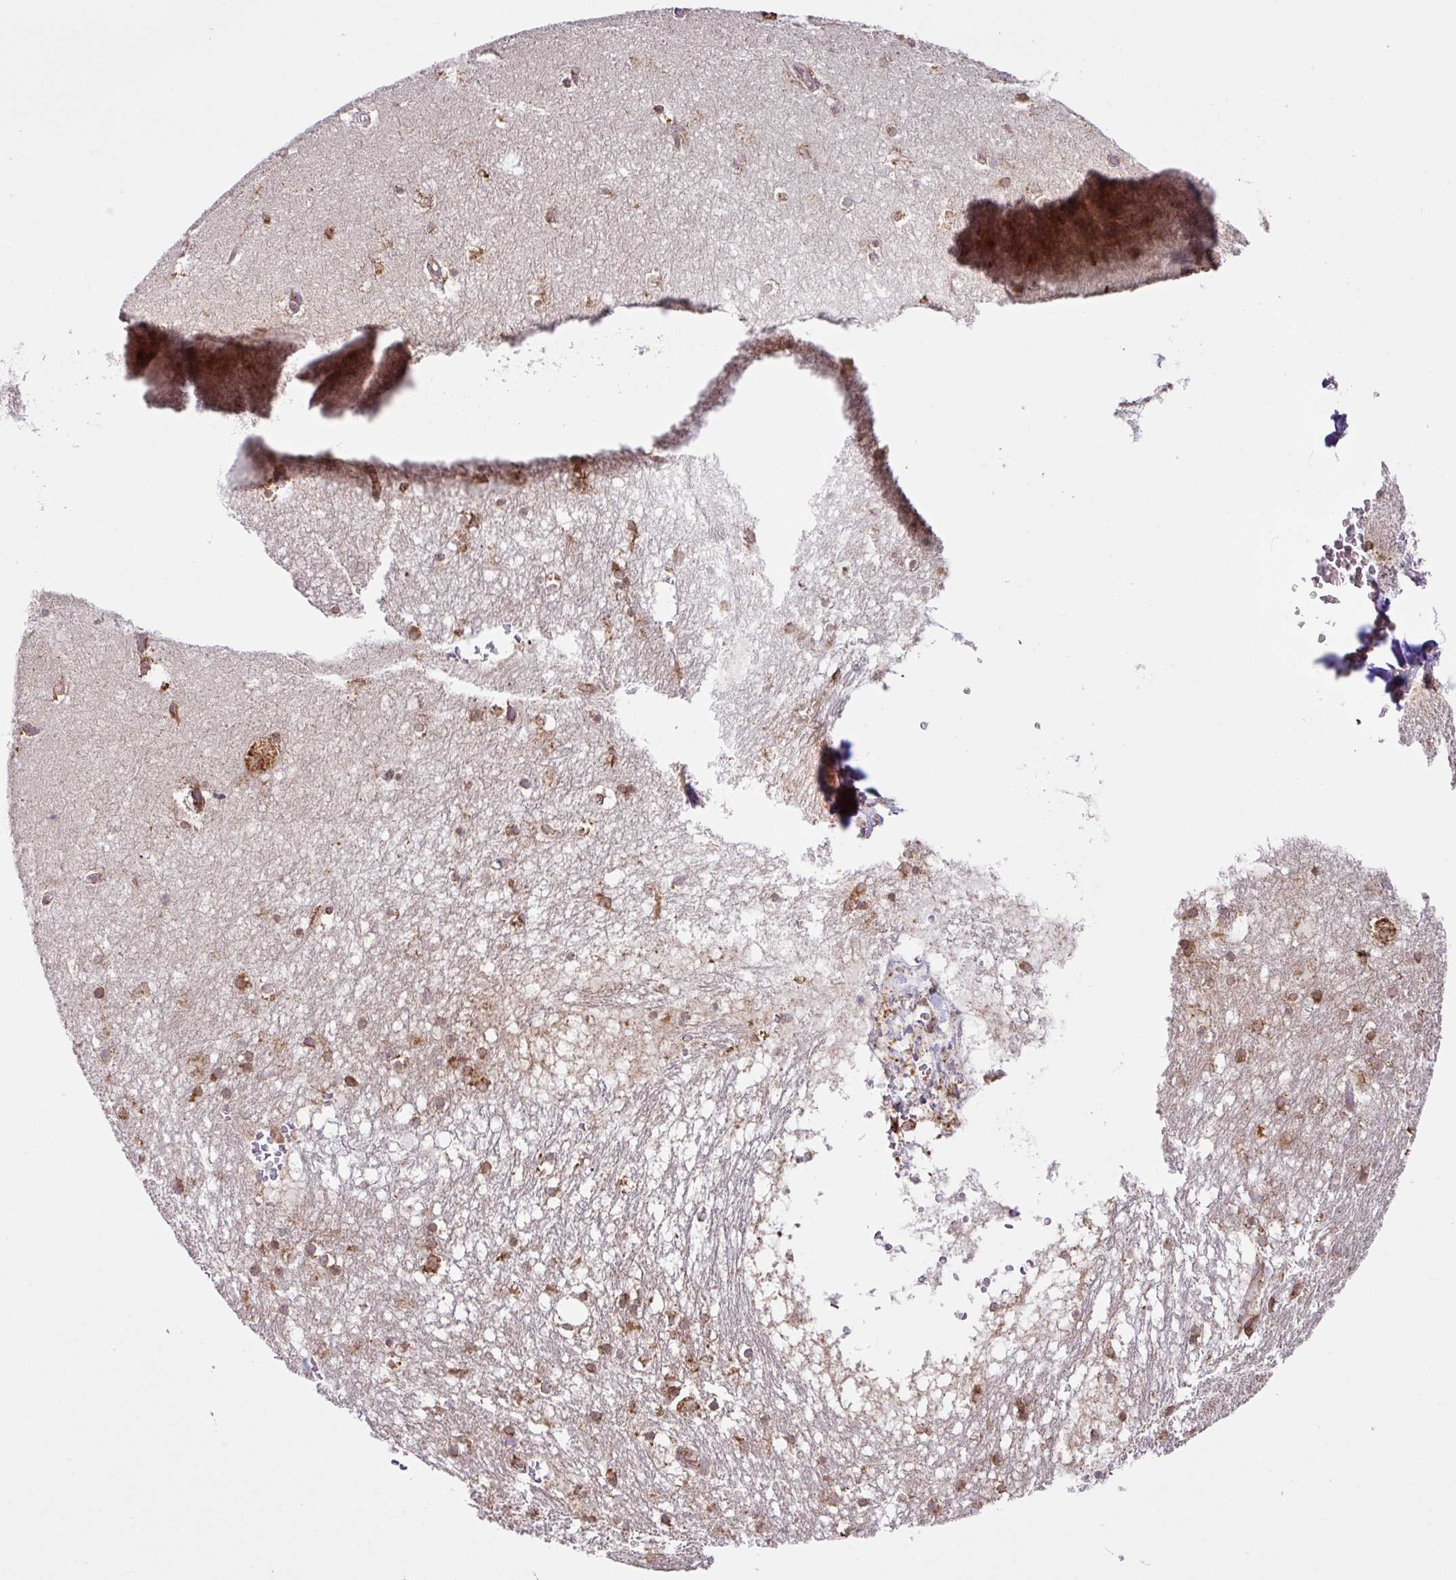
{"staining": {"intensity": "strong", "quantity": ">75%", "location": "cytoplasmic/membranous"}, "tissue": "hippocampus", "cell_type": "Glial cells", "image_type": "normal", "snomed": [{"axis": "morphology", "description": "Normal tissue, NOS"}, {"axis": "topography", "description": "Hippocampus"}], "caption": "Hippocampus stained with immunohistochemistry (IHC) demonstrates strong cytoplasmic/membranous staining in about >75% of glial cells. The staining was performed using DAB (3,3'-diaminobenzidine), with brown indicating positive protein expression. Nuclei are stained blue with hematoxylin.", "gene": "SLC39A7", "patient": {"sex": "female", "age": 52}}